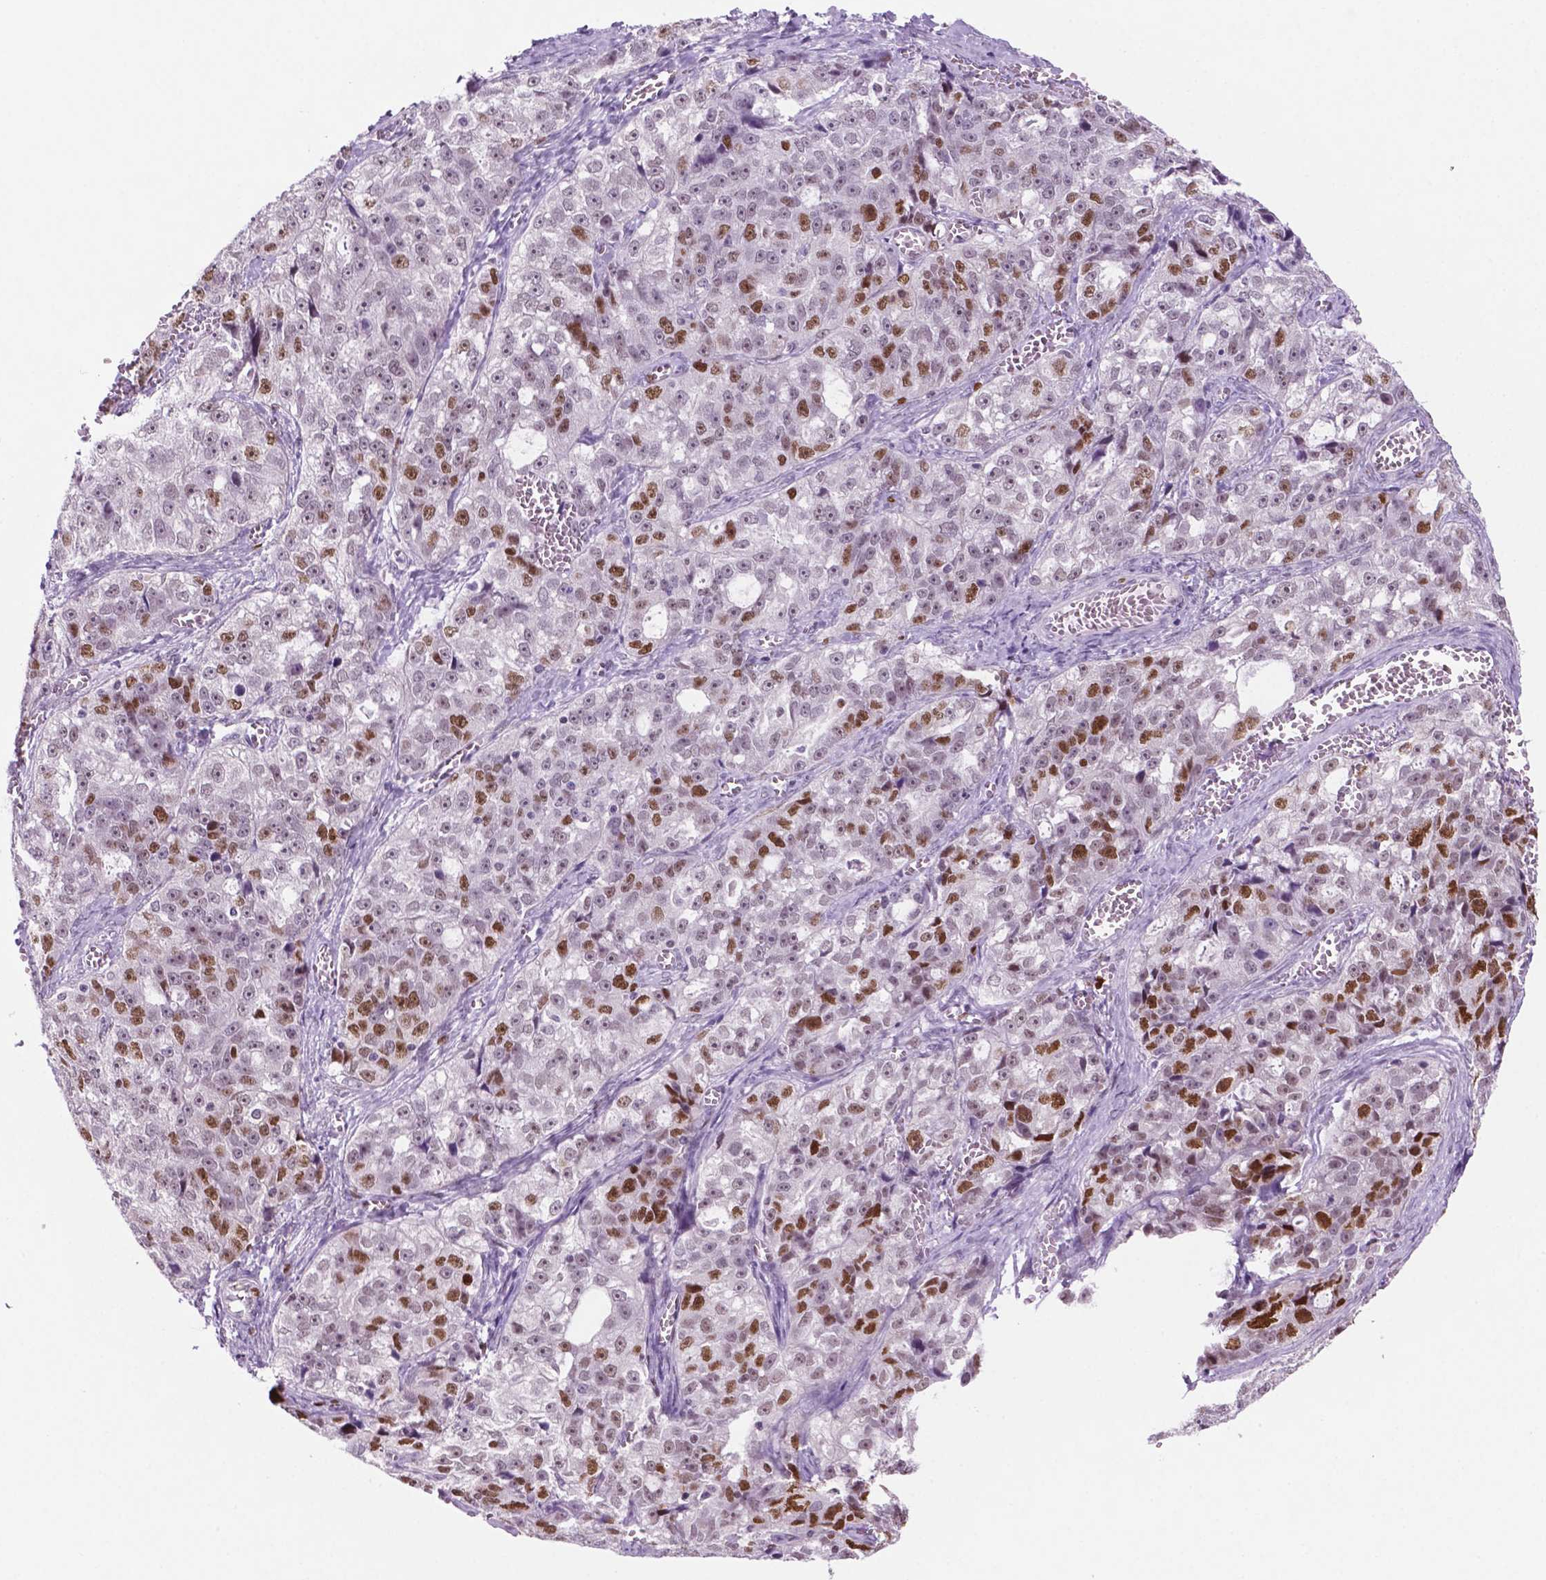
{"staining": {"intensity": "moderate", "quantity": "25%-75%", "location": "nuclear"}, "tissue": "ovarian cancer", "cell_type": "Tumor cells", "image_type": "cancer", "snomed": [{"axis": "morphology", "description": "Cystadenocarcinoma, serous, NOS"}, {"axis": "topography", "description": "Ovary"}], "caption": "This histopathology image reveals ovarian serous cystadenocarcinoma stained with immunohistochemistry (IHC) to label a protein in brown. The nuclear of tumor cells show moderate positivity for the protein. Nuclei are counter-stained blue.", "gene": "NCAPH2", "patient": {"sex": "female", "age": 51}}